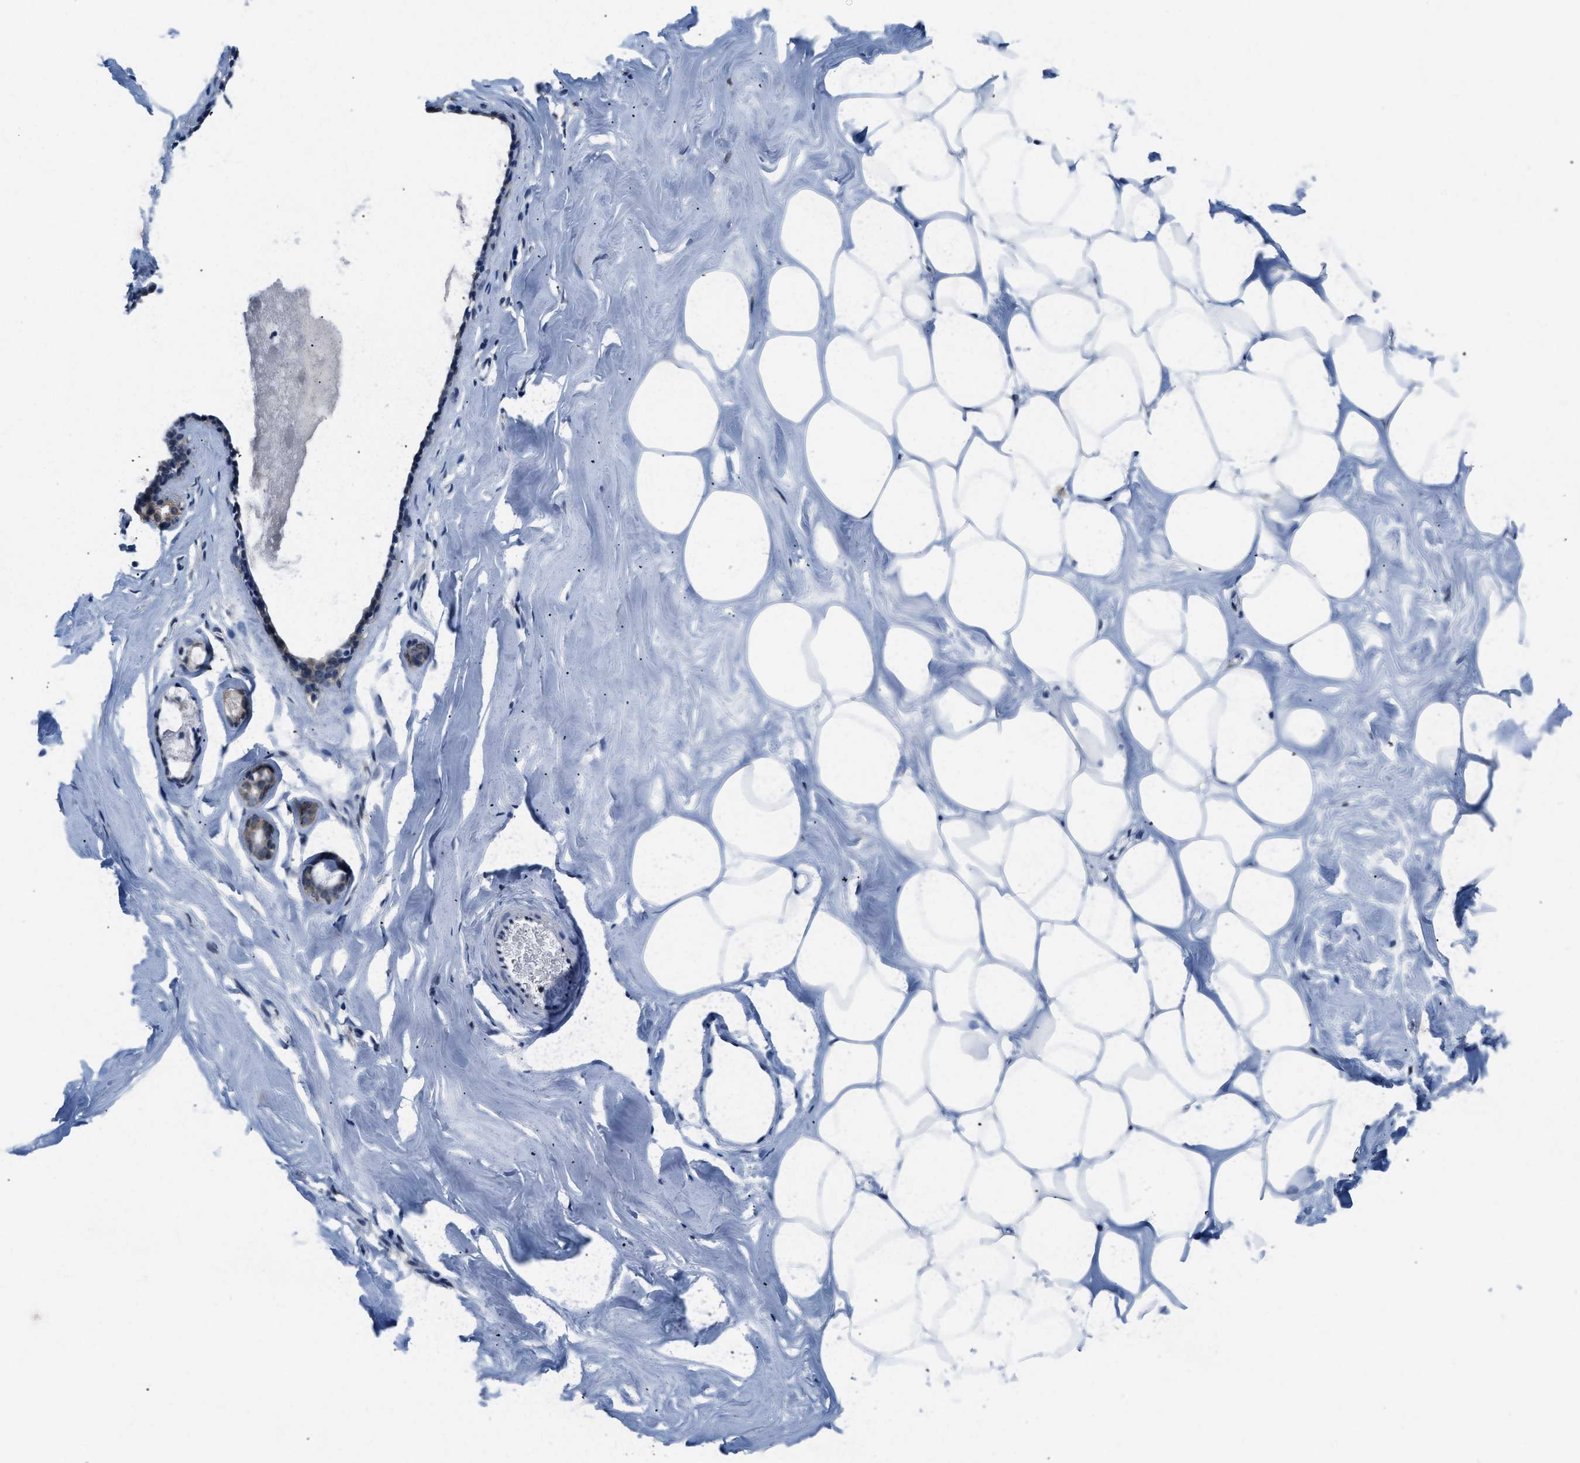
{"staining": {"intensity": "moderate", "quantity": "<25%", "location": "cytoplasmic/membranous"}, "tissue": "adipose tissue", "cell_type": "Adipocytes", "image_type": "normal", "snomed": [{"axis": "morphology", "description": "Normal tissue, NOS"}, {"axis": "morphology", "description": "Fibrosis, NOS"}, {"axis": "topography", "description": "Breast"}, {"axis": "topography", "description": "Adipose tissue"}], "caption": "A micrograph showing moderate cytoplasmic/membranous positivity in about <25% of adipocytes in unremarkable adipose tissue, as visualized by brown immunohistochemical staining.", "gene": "EIF4EBP2", "patient": {"sex": "female", "age": 39}}